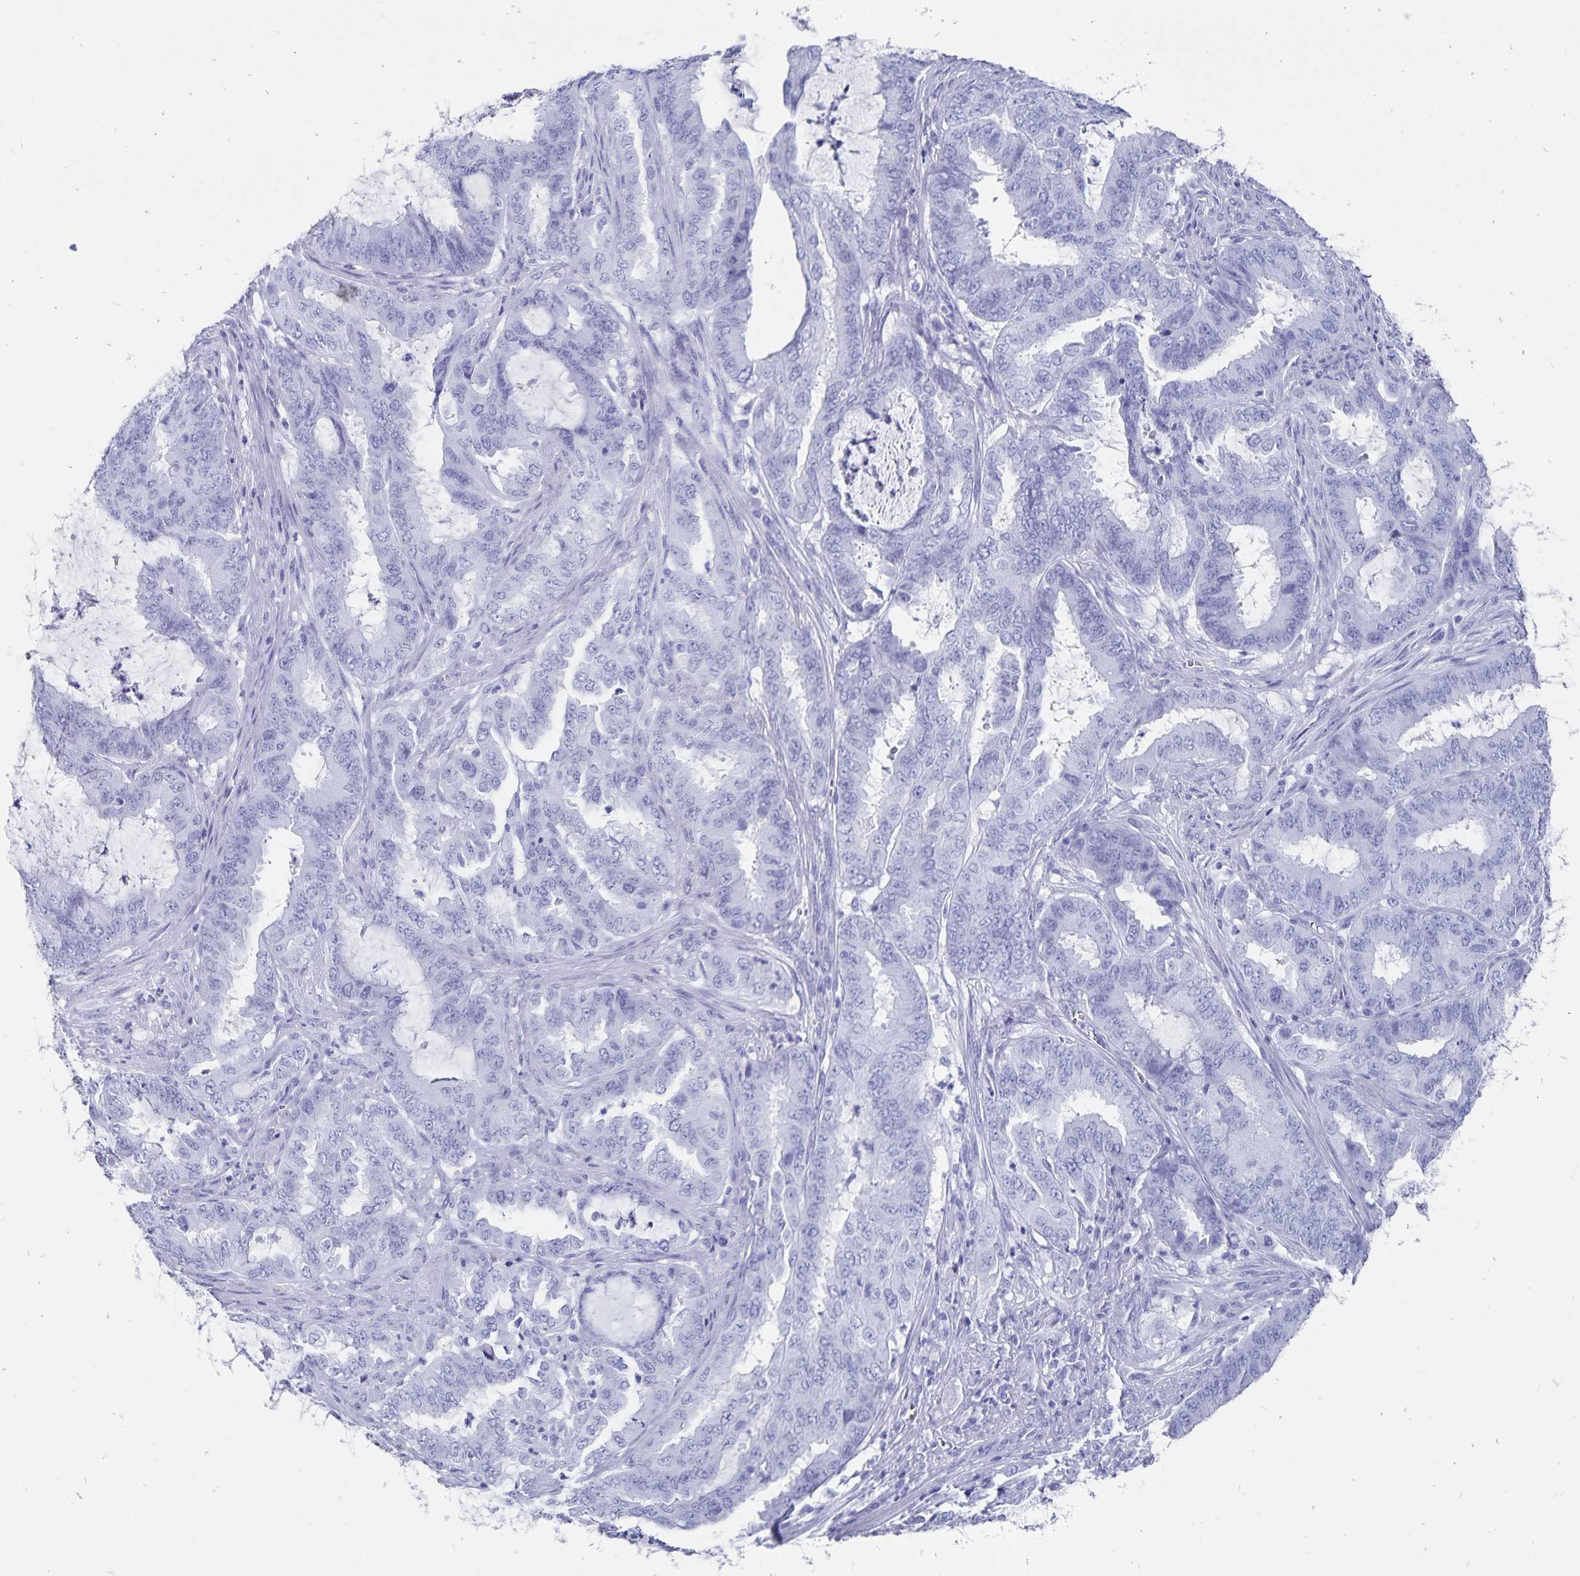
{"staining": {"intensity": "negative", "quantity": "none", "location": "none"}, "tissue": "endometrial cancer", "cell_type": "Tumor cells", "image_type": "cancer", "snomed": [{"axis": "morphology", "description": "Adenocarcinoma, NOS"}, {"axis": "topography", "description": "Endometrium"}], "caption": "A high-resolution photomicrograph shows immunohistochemistry staining of endometrial cancer (adenocarcinoma), which demonstrates no significant expression in tumor cells. (DAB (3,3'-diaminobenzidine) immunohistochemistry (IHC), high magnification).", "gene": "ADH1A", "patient": {"sex": "female", "age": 51}}